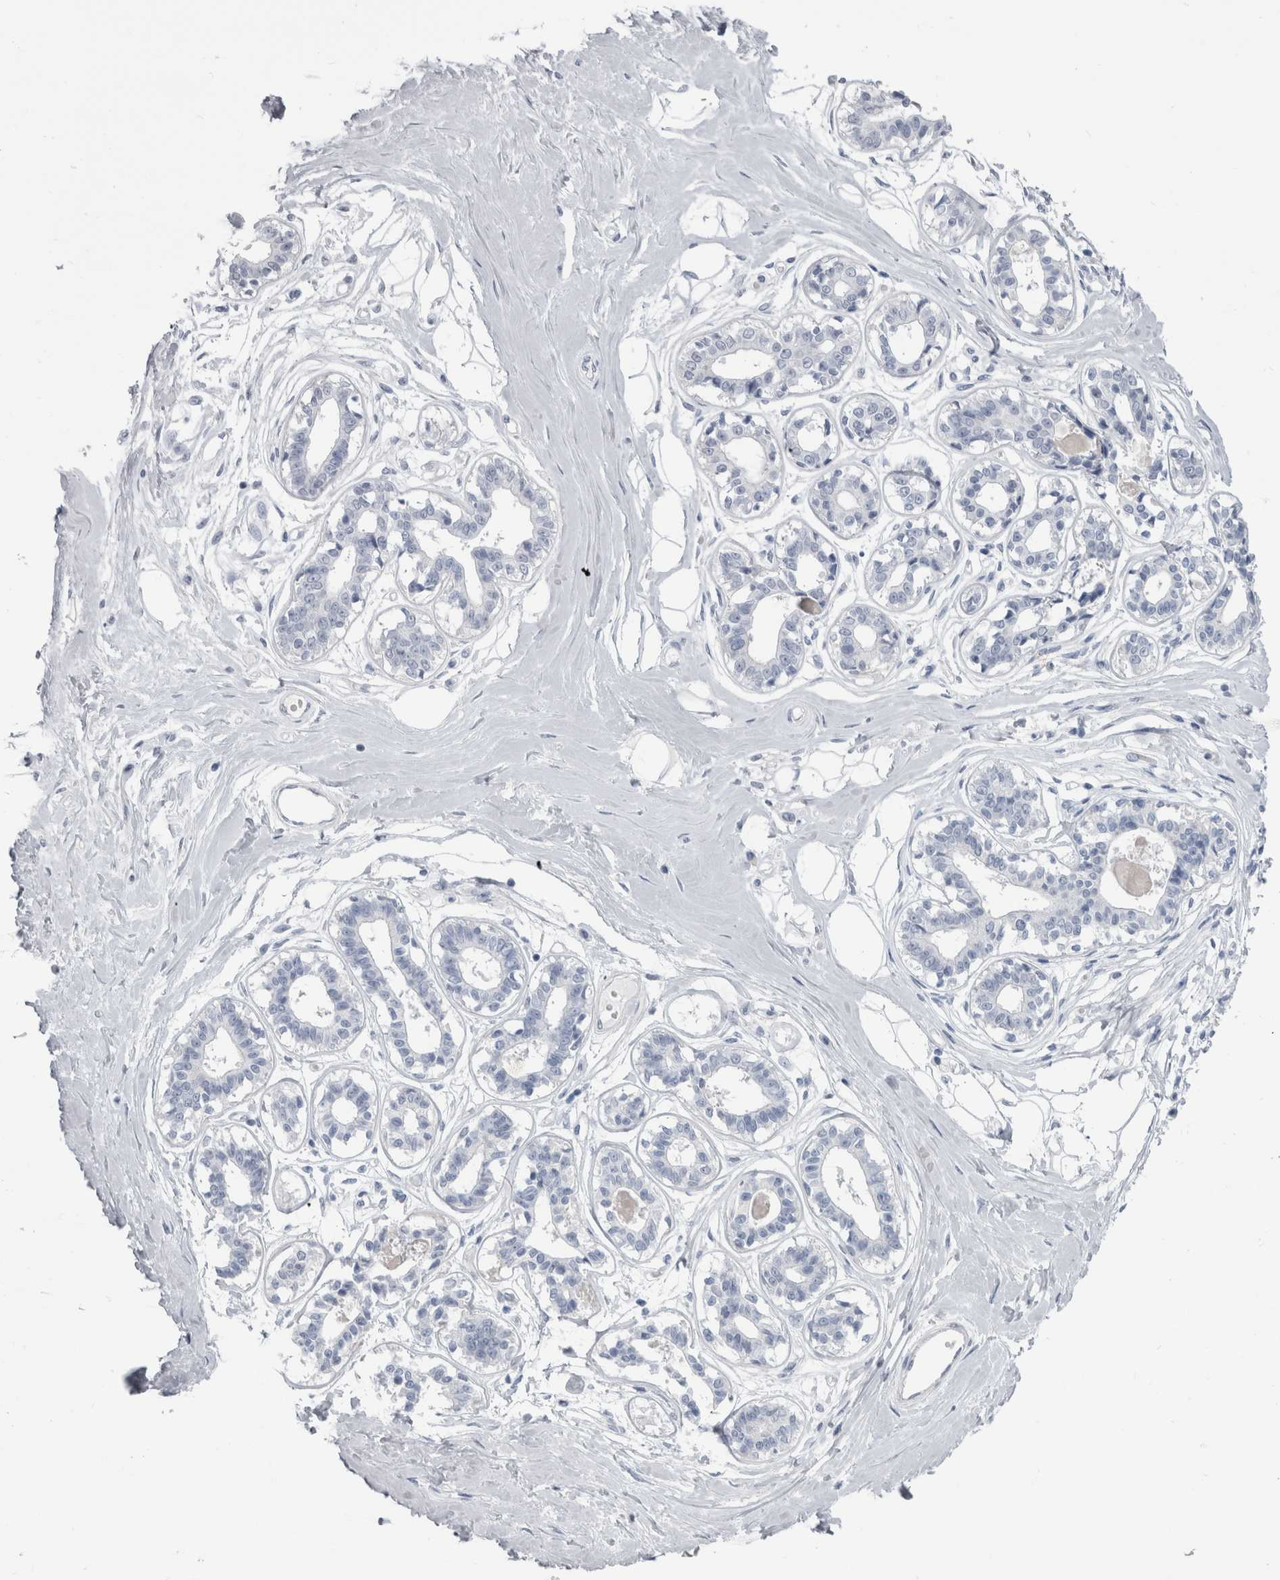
{"staining": {"intensity": "negative", "quantity": "none", "location": "none"}, "tissue": "breast", "cell_type": "Adipocytes", "image_type": "normal", "snomed": [{"axis": "morphology", "description": "Normal tissue, NOS"}, {"axis": "topography", "description": "Breast"}], "caption": "An image of breast stained for a protein displays no brown staining in adipocytes.", "gene": "PTH", "patient": {"sex": "female", "age": 45}}